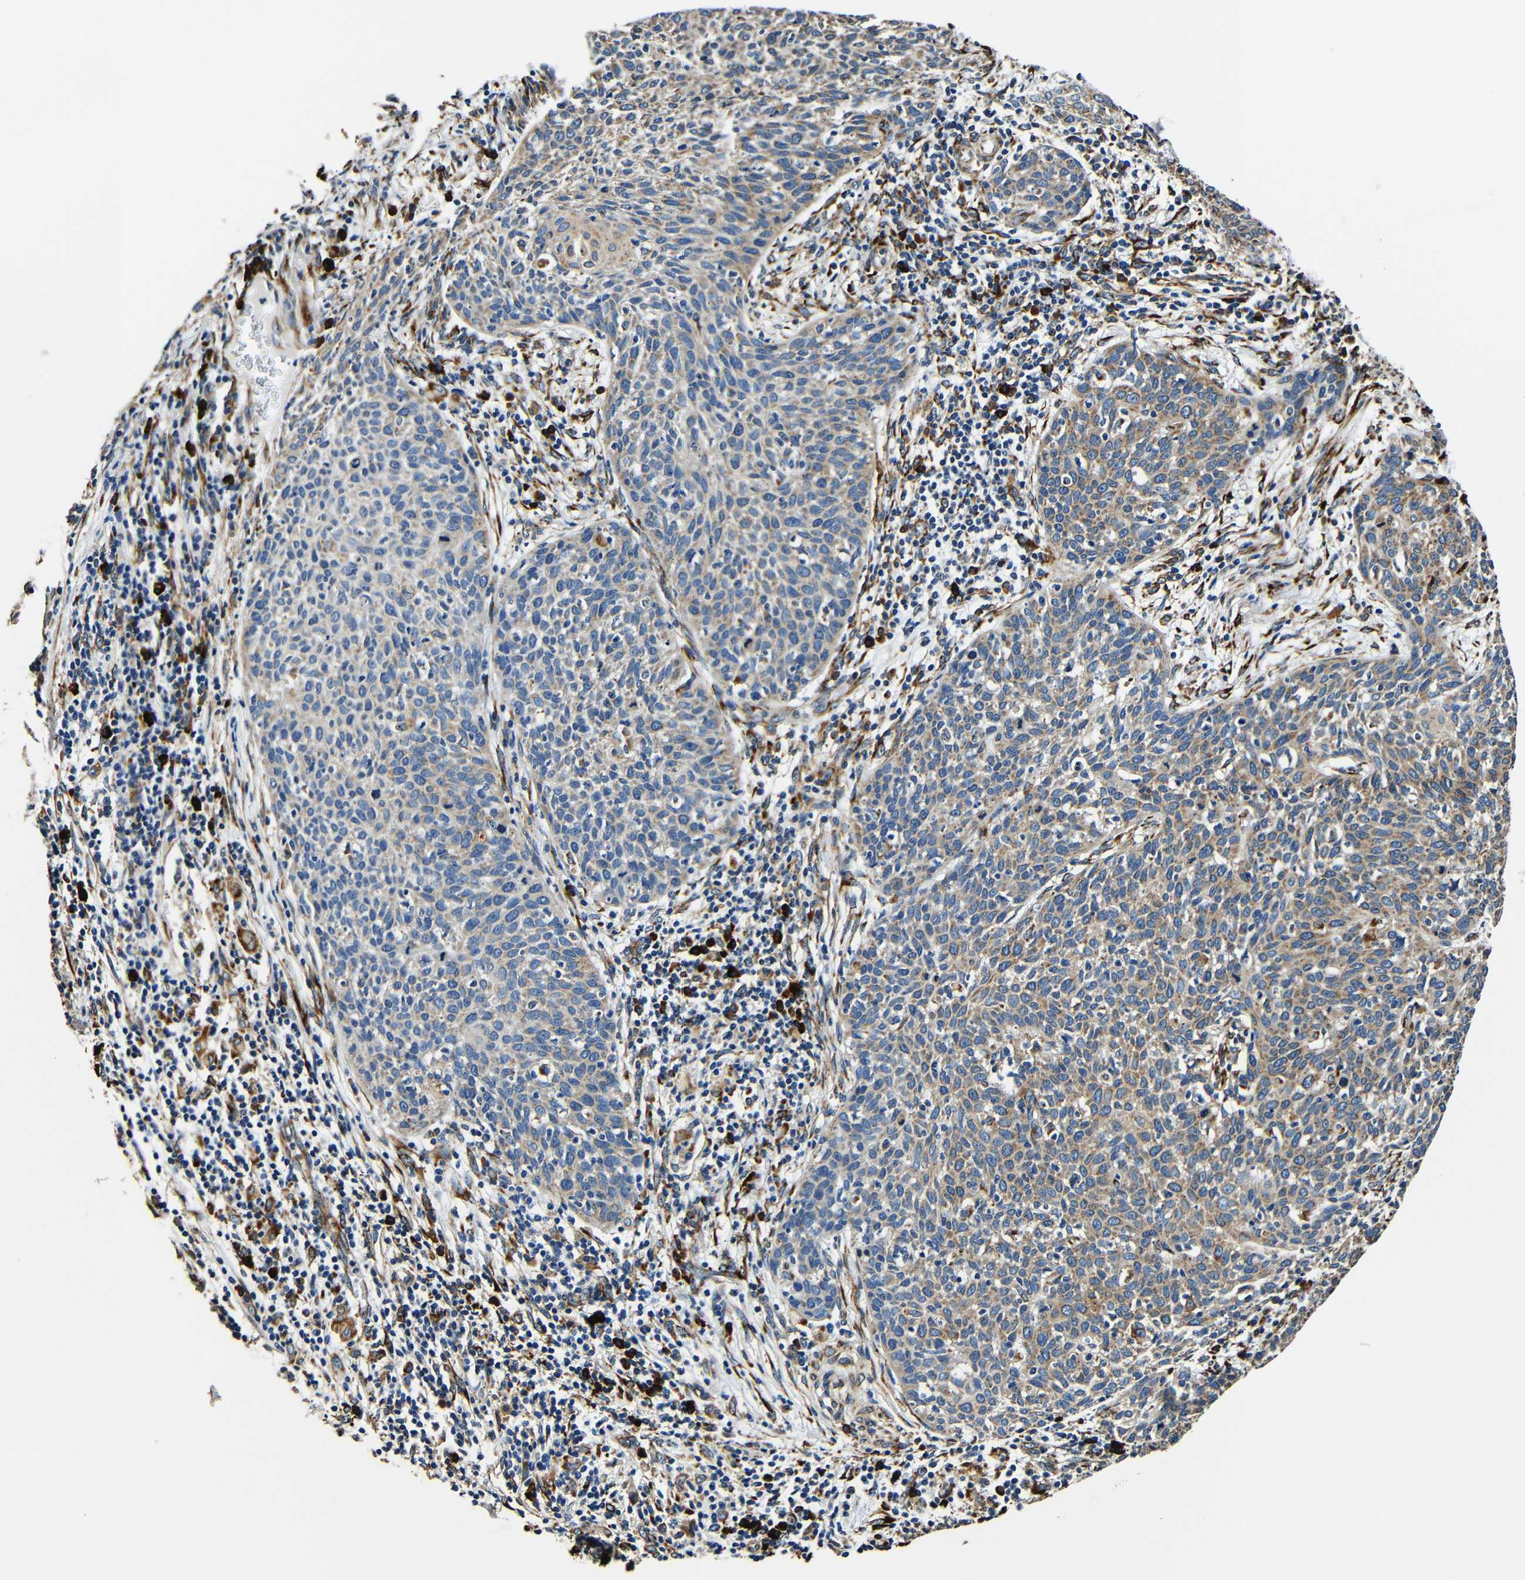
{"staining": {"intensity": "moderate", "quantity": ">75%", "location": "cytoplasmic/membranous"}, "tissue": "cervical cancer", "cell_type": "Tumor cells", "image_type": "cancer", "snomed": [{"axis": "morphology", "description": "Squamous cell carcinoma, NOS"}, {"axis": "topography", "description": "Cervix"}], "caption": "Protein expression analysis of human squamous cell carcinoma (cervical) reveals moderate cytoplasmic/membranous expression in about >75% of tumor cells.", "gene": "RRBP1", "patient": {"sex": "female", "age": 38}}